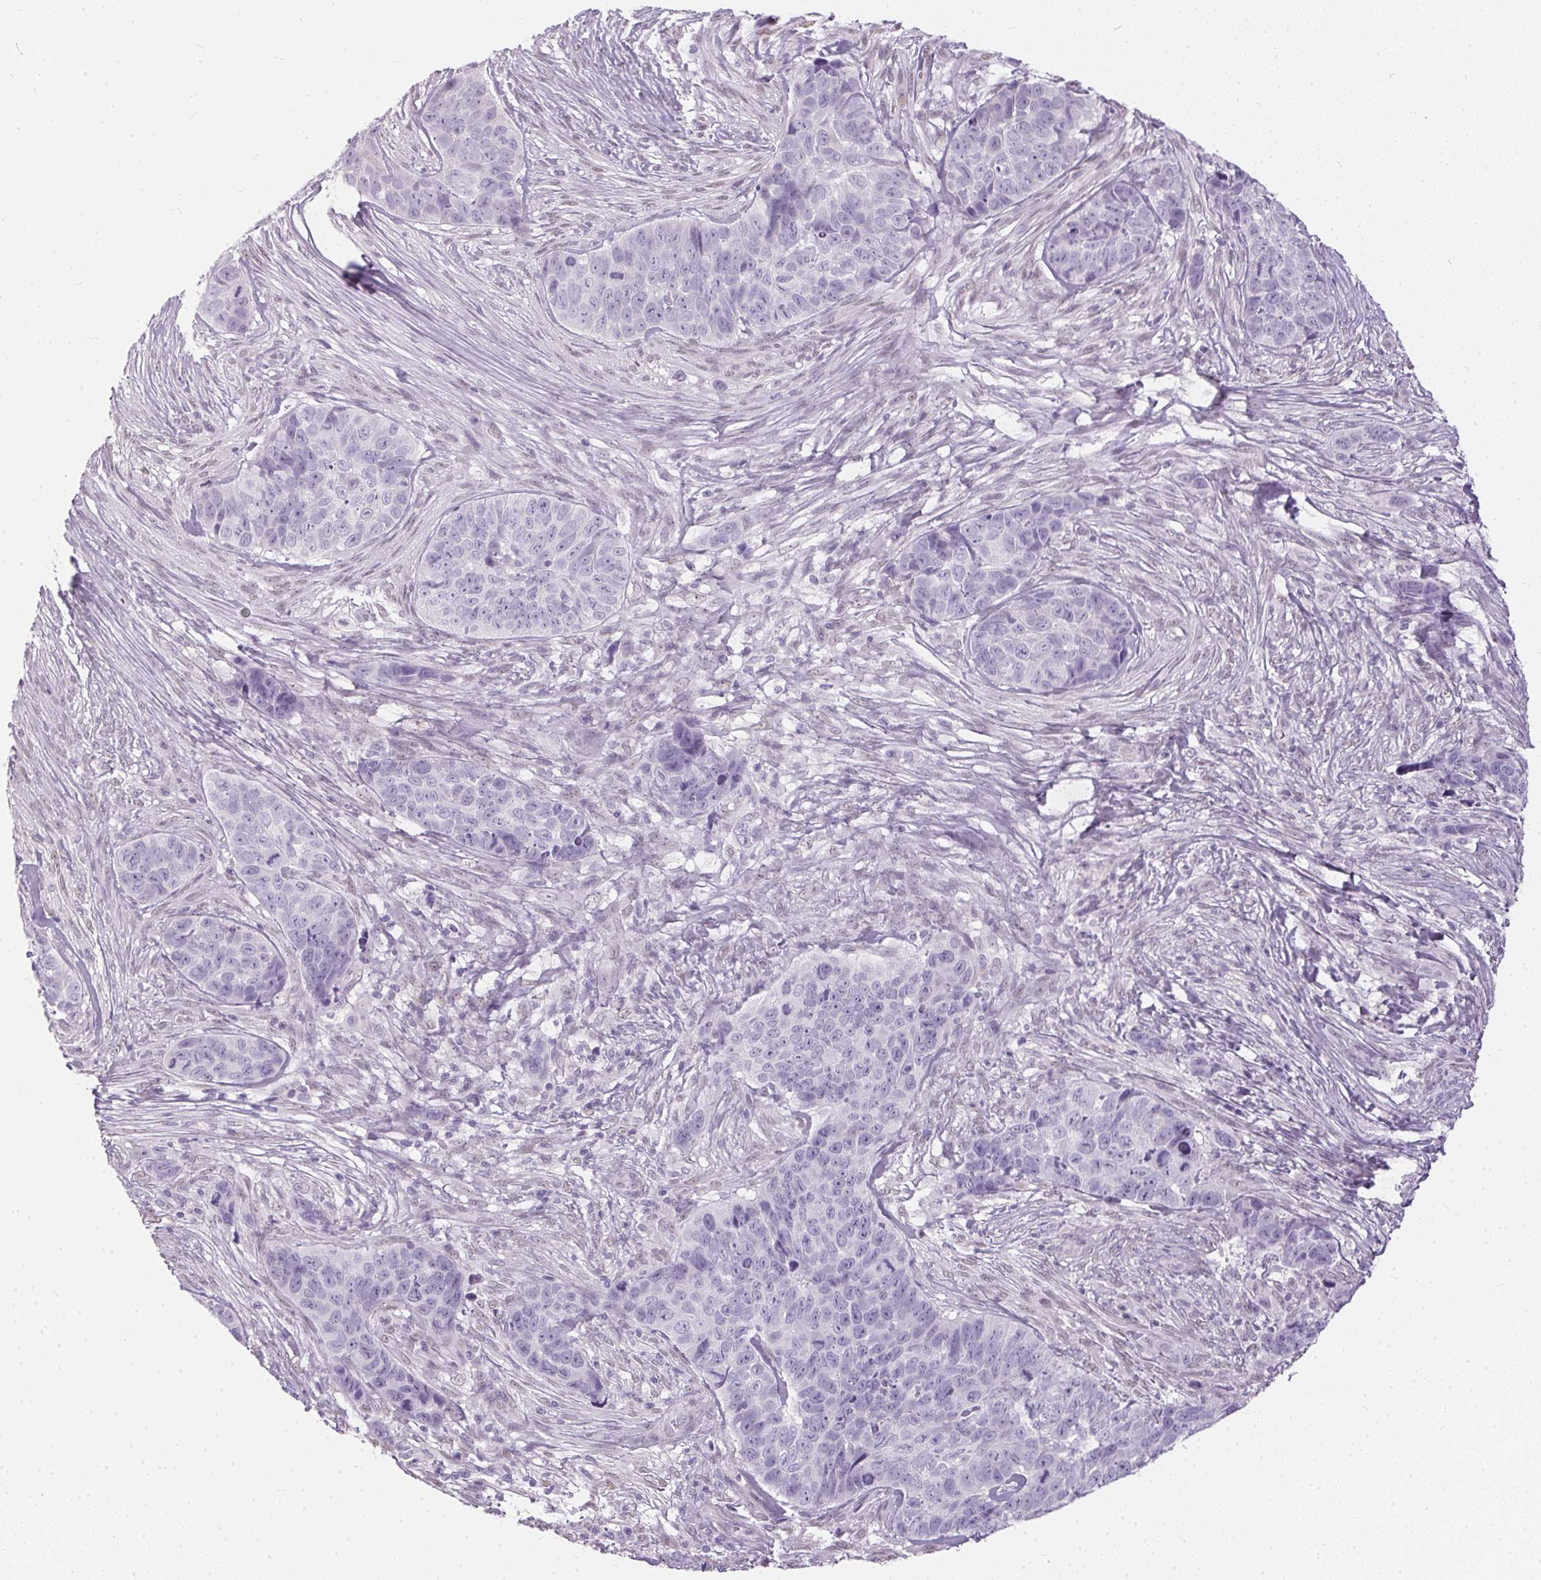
{"staining": {"intensity": "negative", "quantity": "none", "location": "none"}, "tissue": "skin cancer", "cell_type": "Tumor cells", "image_type": "cancer", "snomed": [{"axis": "morphology", "description": "Basal cell carcinoma"}, {"axis": "topography", "description": "Skin"}], "caption": "Immunohistochemical staining of human skin cancer (basal cell carcinoma) demonstrates no significant expression in tumor cells.", "gene": "GBP6", "patient": {"sex": "female", "age": 82}}